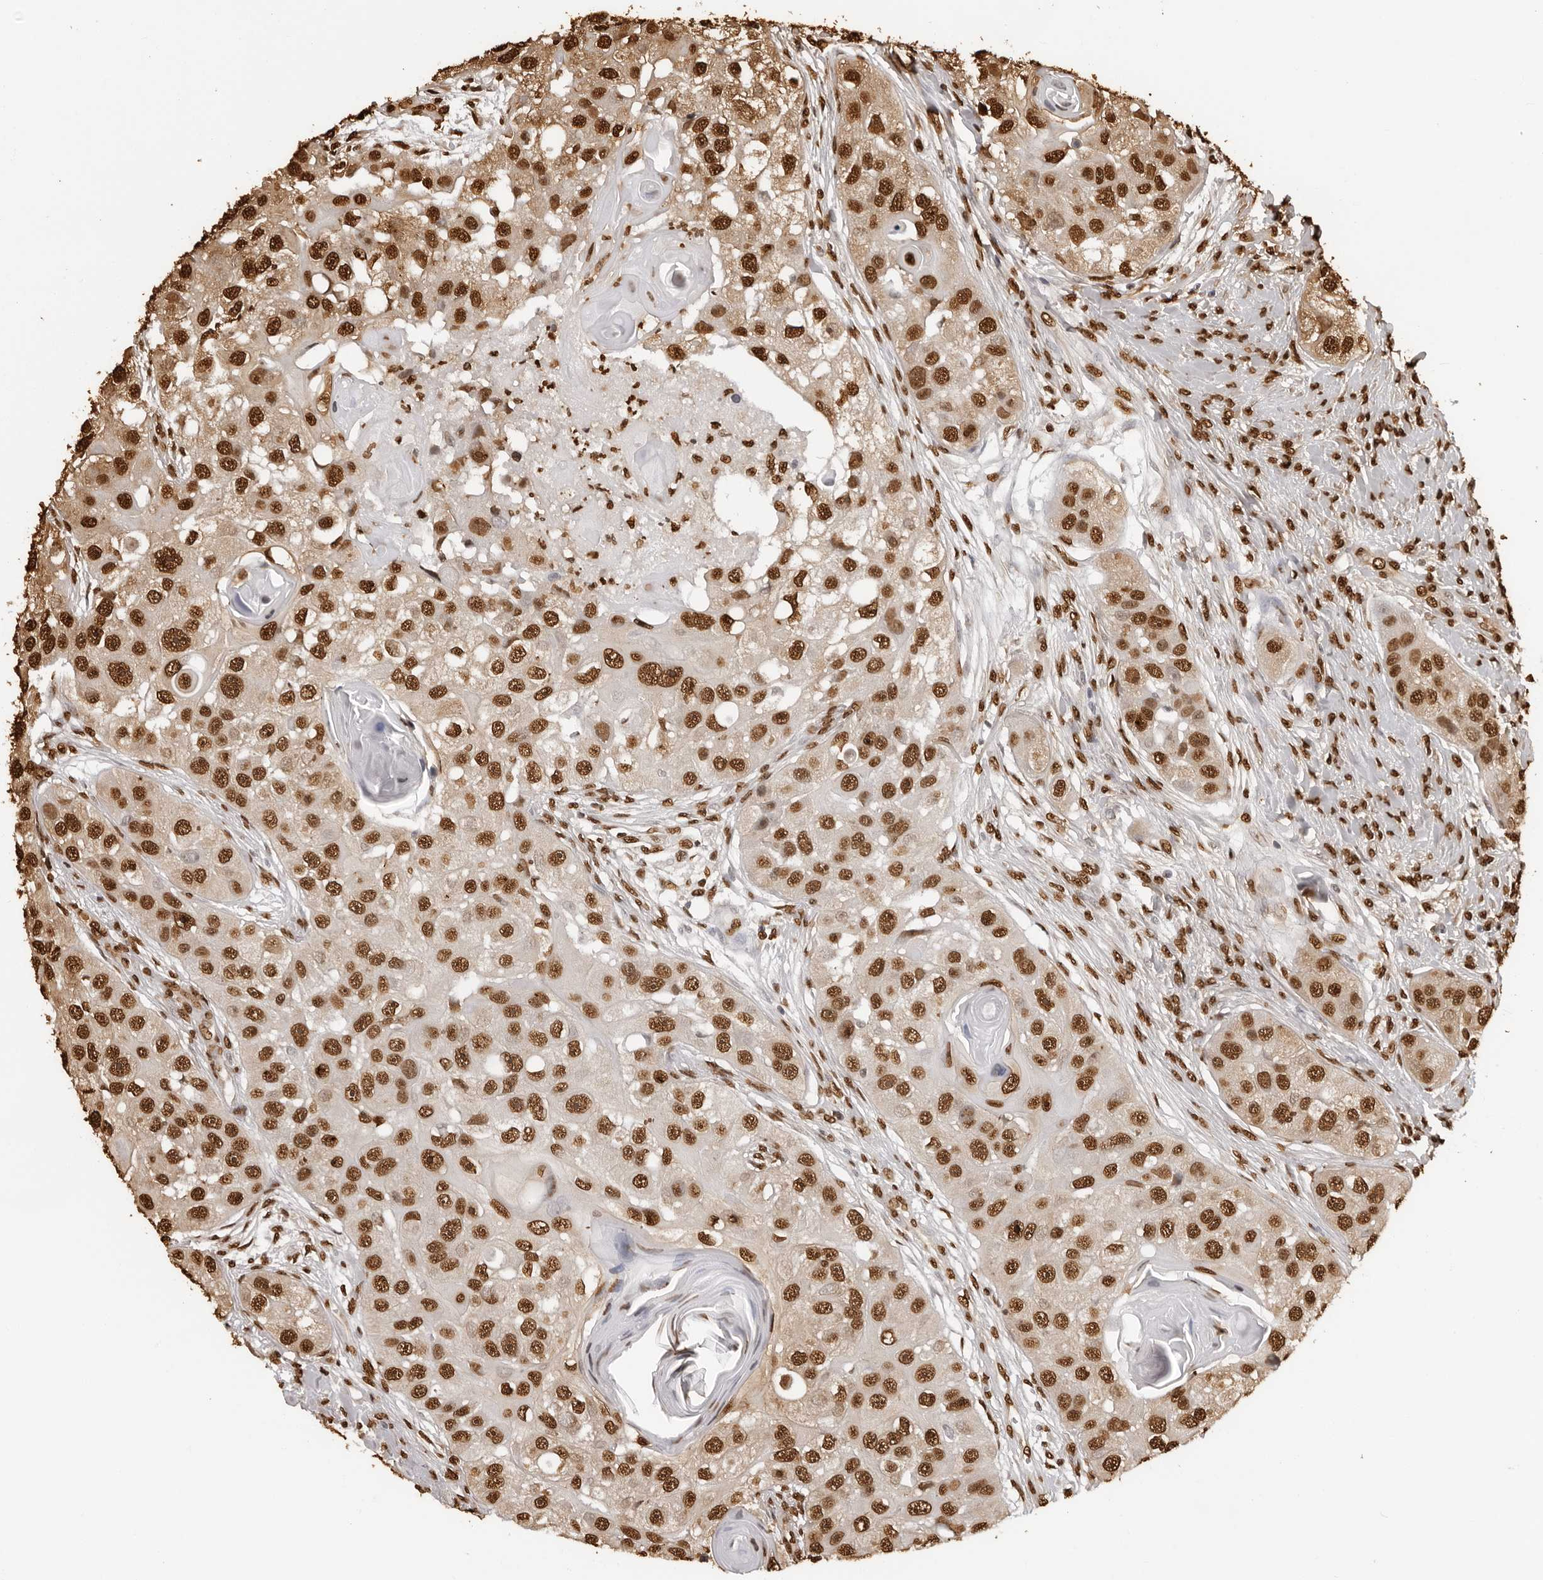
{"staining": {"intensity": "strong", "quantity": ">75%", "location": "nuclear"}, "tissue": "head and neck cancer", "cell_type": "Tumor cells", "image_type": "cancer", "snomed": [{"axis": "morphology", "description": "Normal tissue, NOS"}, {"axis": "morphology", "description": "Squamous cell carcinoma, NOS"}, {"axis": "topography", "description": "Skeletal muscle"}, {"axis": "topography", "description": "Head-Neck"}], "caption": "Squamous cell carcinoma (head and neck) stained with DAB IHC exhibits high levels of strong nuclear expression in about >75% of tumor cells. (Stains: DAB in brown, nuclei in blue, Microscopy: brightfield microscopy at high magnification).", "gene": "ZFP91", "patient": {"sex": "male", "age": 51}}